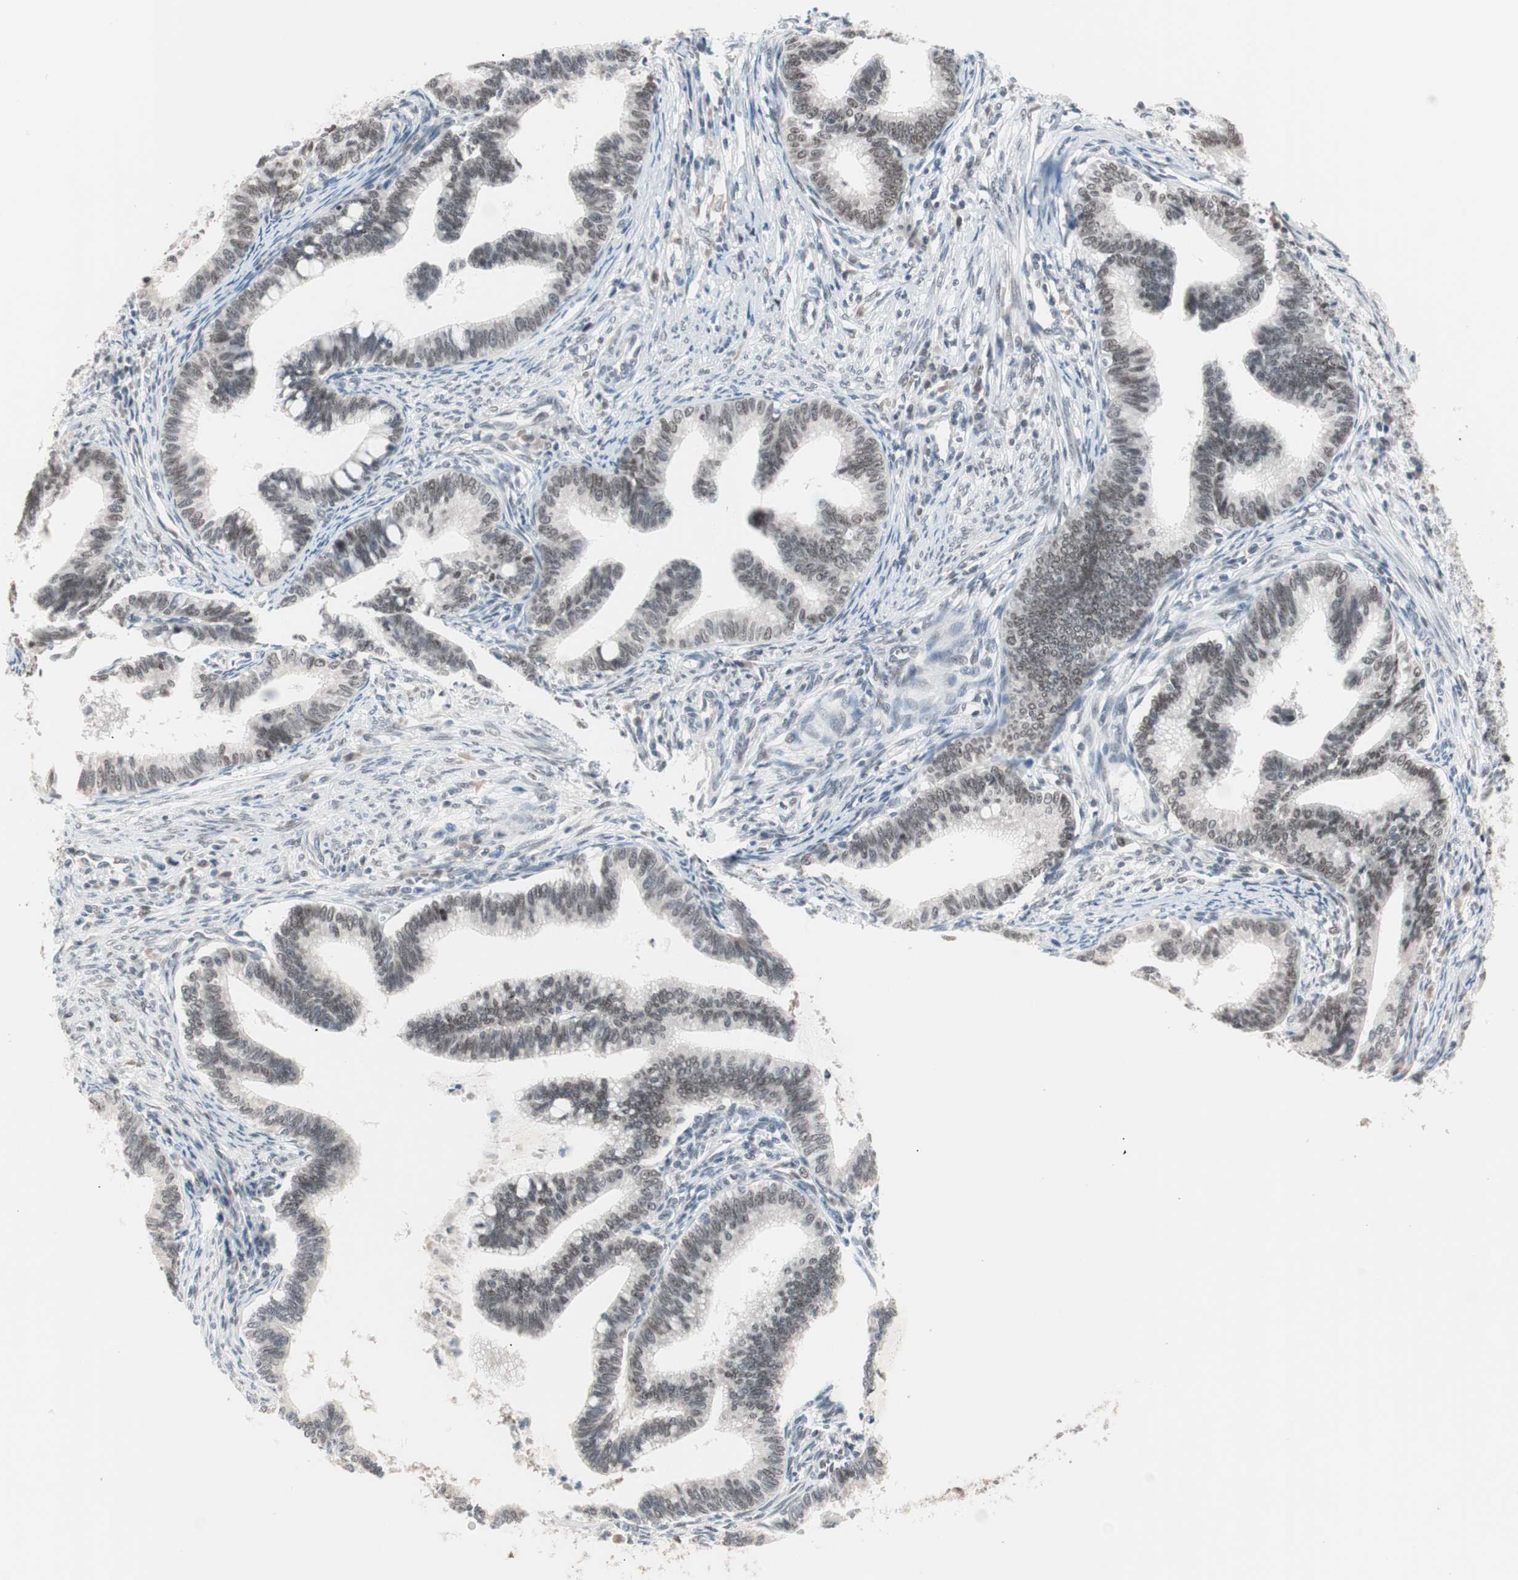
{"staining": {"intensity": "weak", "quantity": ">75%", "location": "nuclear"}, "tissue": "cervical cancer", "cell_type": "Tumor cells", "image_type": "cancer", "snomed": [{"axis": "morphology", "description": "Adenocarcinoma, NOS"}, {"axis": "topography", "description": "Cervix"}], "caption": "Adenocarcinoma (cervical) stained with DAB (3,3'-diaminobenzidine) immunohistochemistry (IHC) reveals low levels of weak nuclear expression in about >75% of tumor cells.", "gene": "LIG3", "patient": {"sex": "female", "age": 36}}